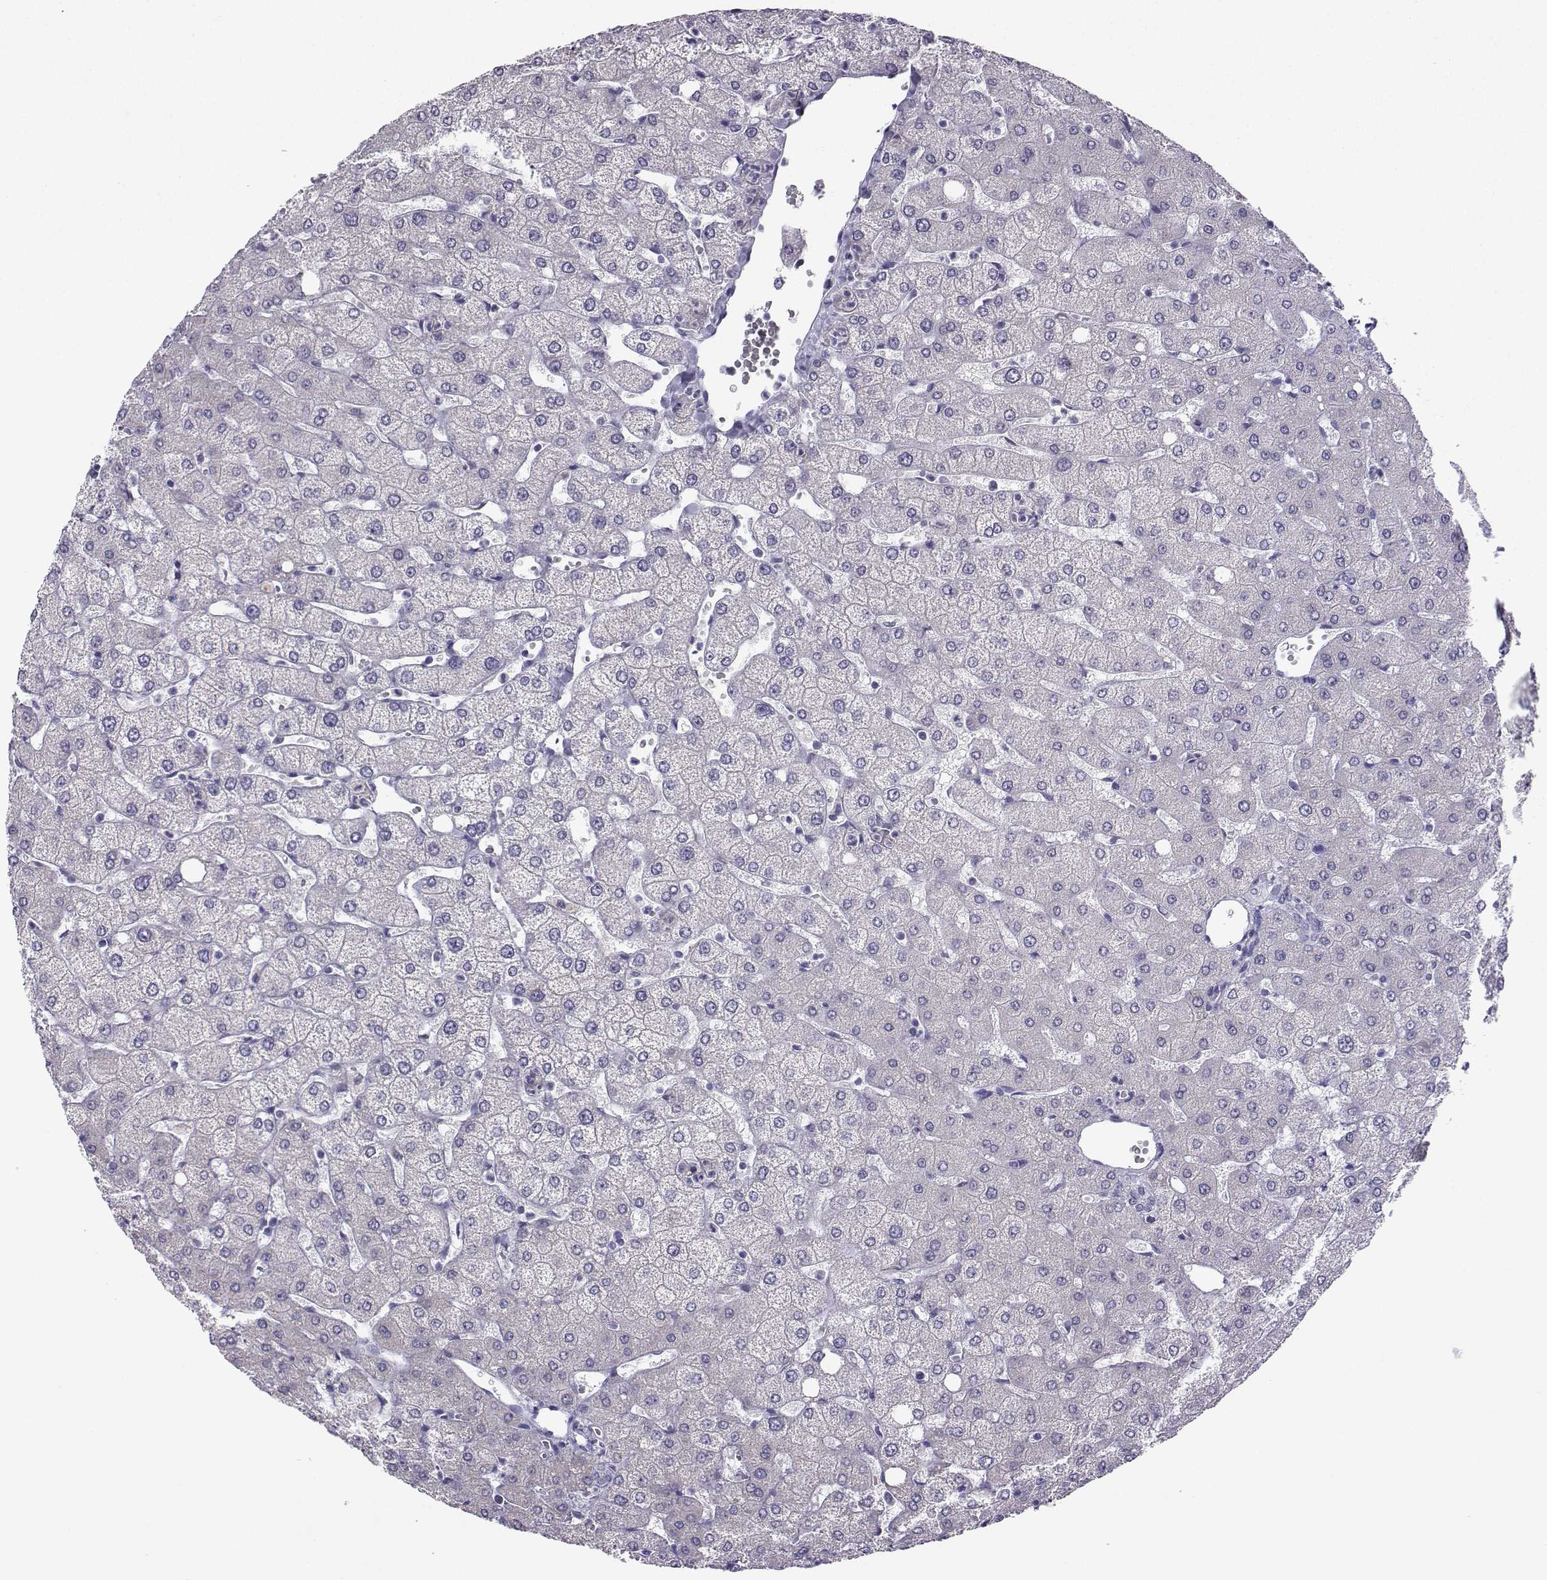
{"staining": {"intensity": "negative", "quantity": "none", "location": "none"}, "tissue": "liver", "cell_type": "Cholangiocytes", "image_type": "normal", "snomed": [{"axis": "morphology", "description": "Normal tissue, NOS"}, {"axis": "topography", "description": "Liver"}], "caption": "IHC histopathology image of unremarkable human liver stained for a protein (brown), which shows no staining in cholangiocytes.", "gene": "TBR1", "patient": {"sex": "female", "age": 54}}